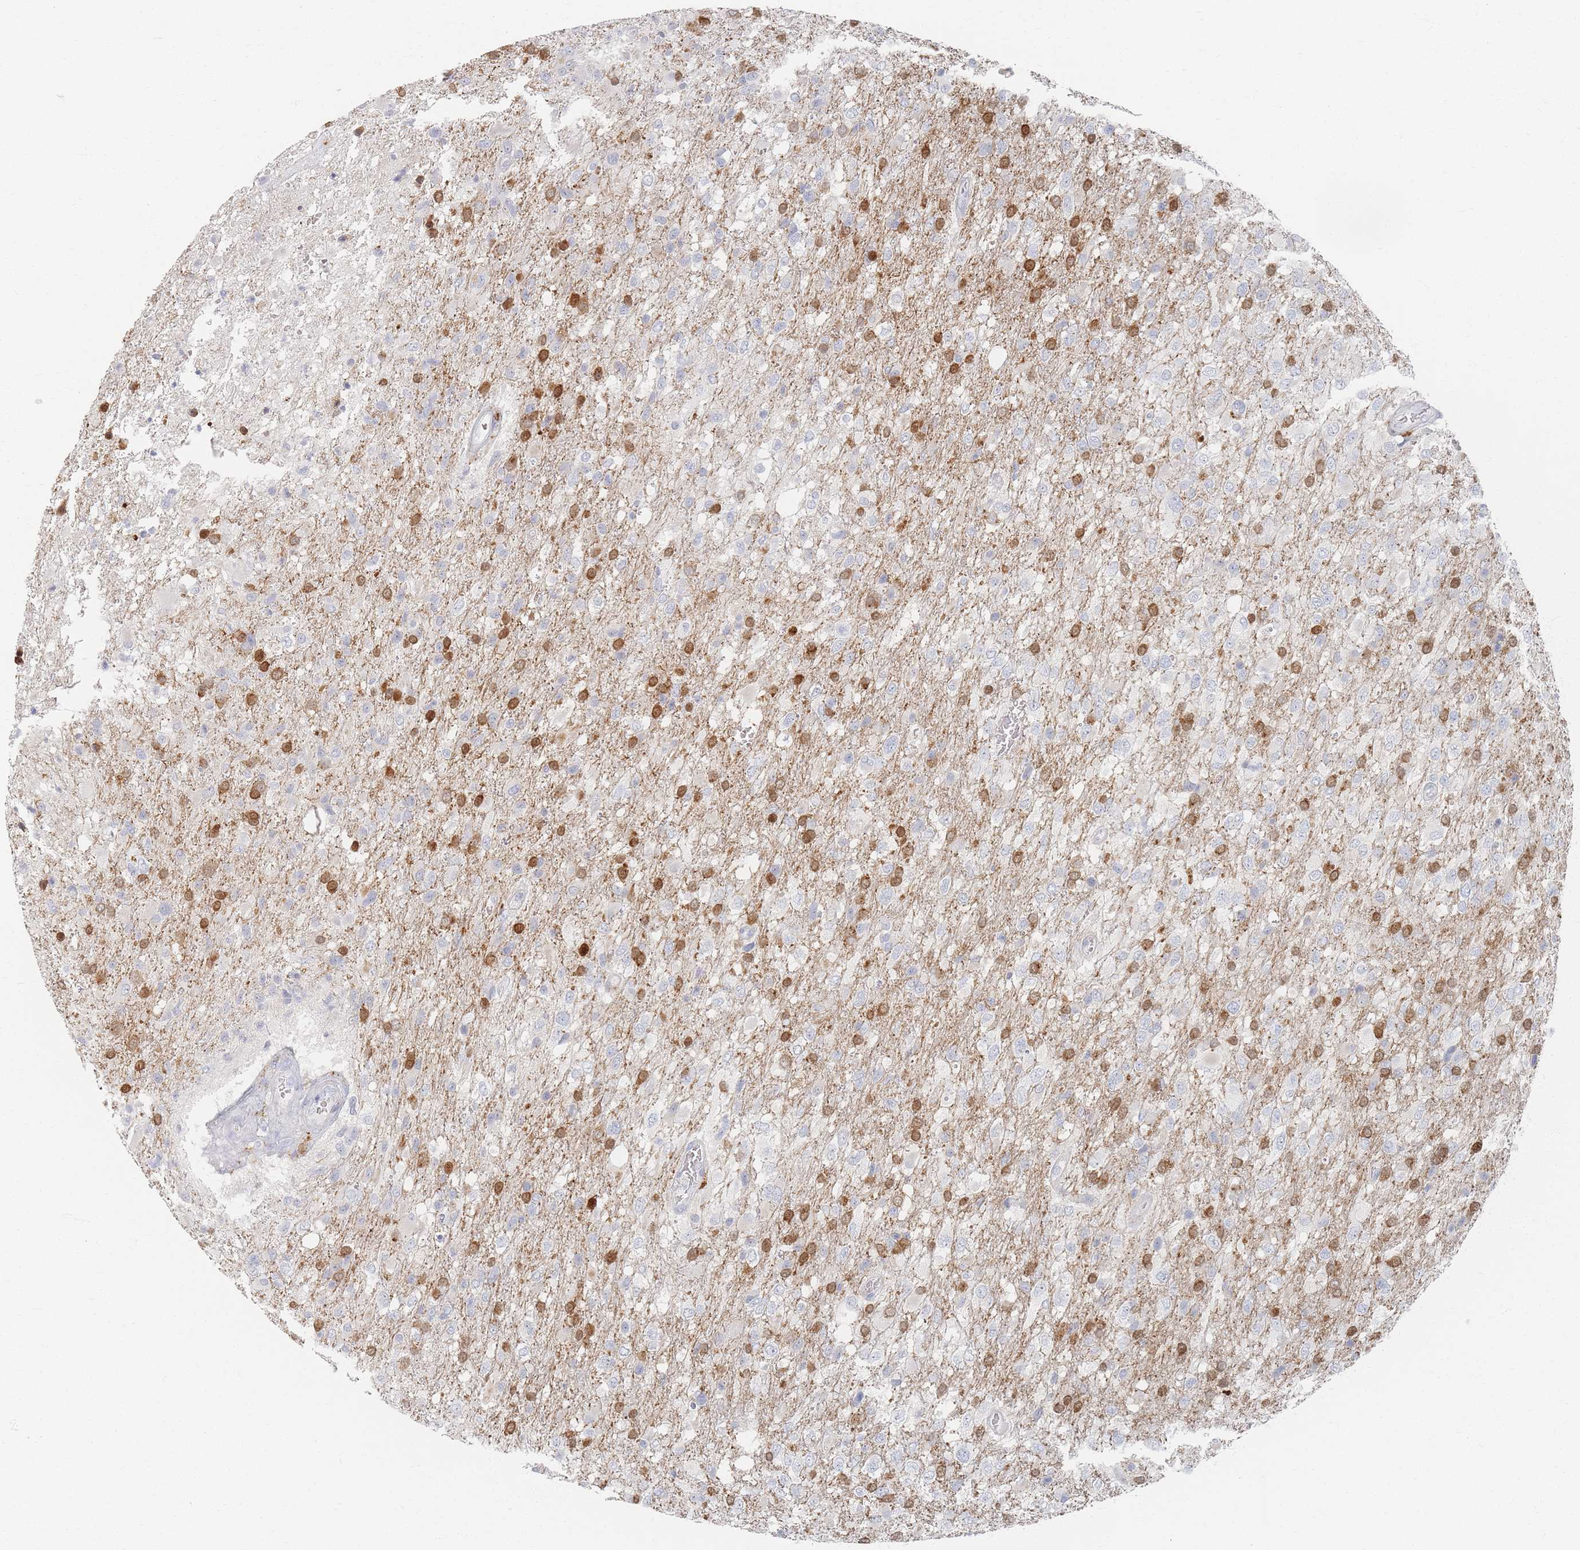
{"staining": {"intensity": "negative", "quantity": "none", "location": "none"}, "tissue": "glioma", "cell_type": "Tumor cells", "image_type": "cancer", "snomed": [{"axis": "morphology", "description": "Glioma, malignant, High grade"}, {"axis": "topography", "description": "Brain"}], "caption": "The micrograph shows no significant staining in tumor cells of malignant glioma (high-grade).", "gene": "SLC2A11", "patient": {"sex": "female", "age": 74}}